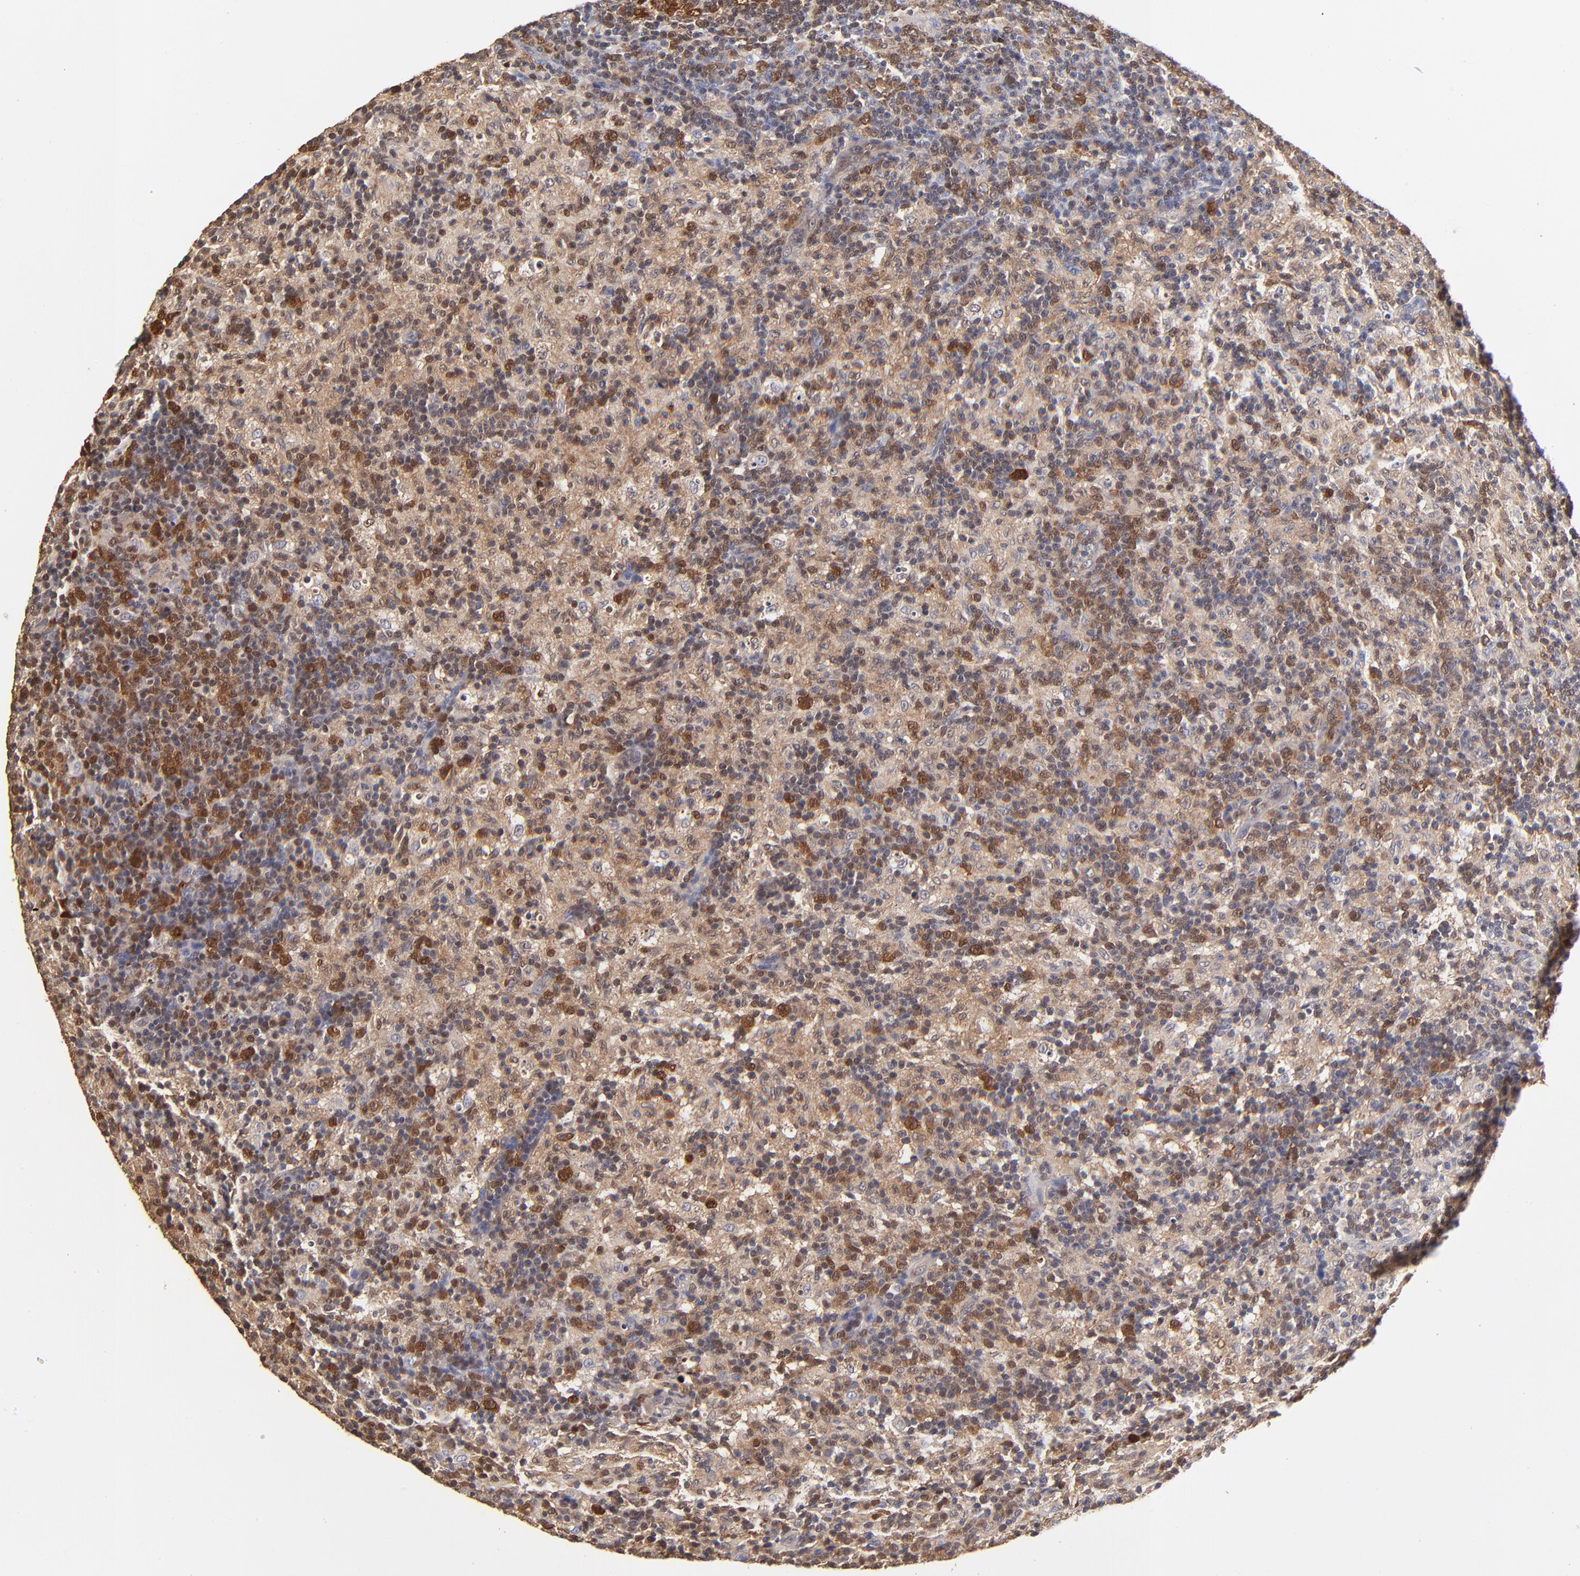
{"staining": {"intensity": "moderate", "quantity": "25%-75%", "location": "cytoplasmic/membranous,nuclear"}, "tissue": "lymph node", "cell_type": "Germinal center cells", "image_type": "normal", "snomed": [{"axis": "morphology", "description": "Normal tissue, NOS"}, {"axis": "morphology", "description": "Inflammation, NOS"}, {"axis": "topography", "description": "Lymph node"}], "caption": "A histopathology image of lymph node stained for a protein exhibits moderate cytoplasmic/membranous,nuclear brown staining in germinal center cells.", "gene": "DCTPP1", "patient": {"sex": "male", "age": 55}}